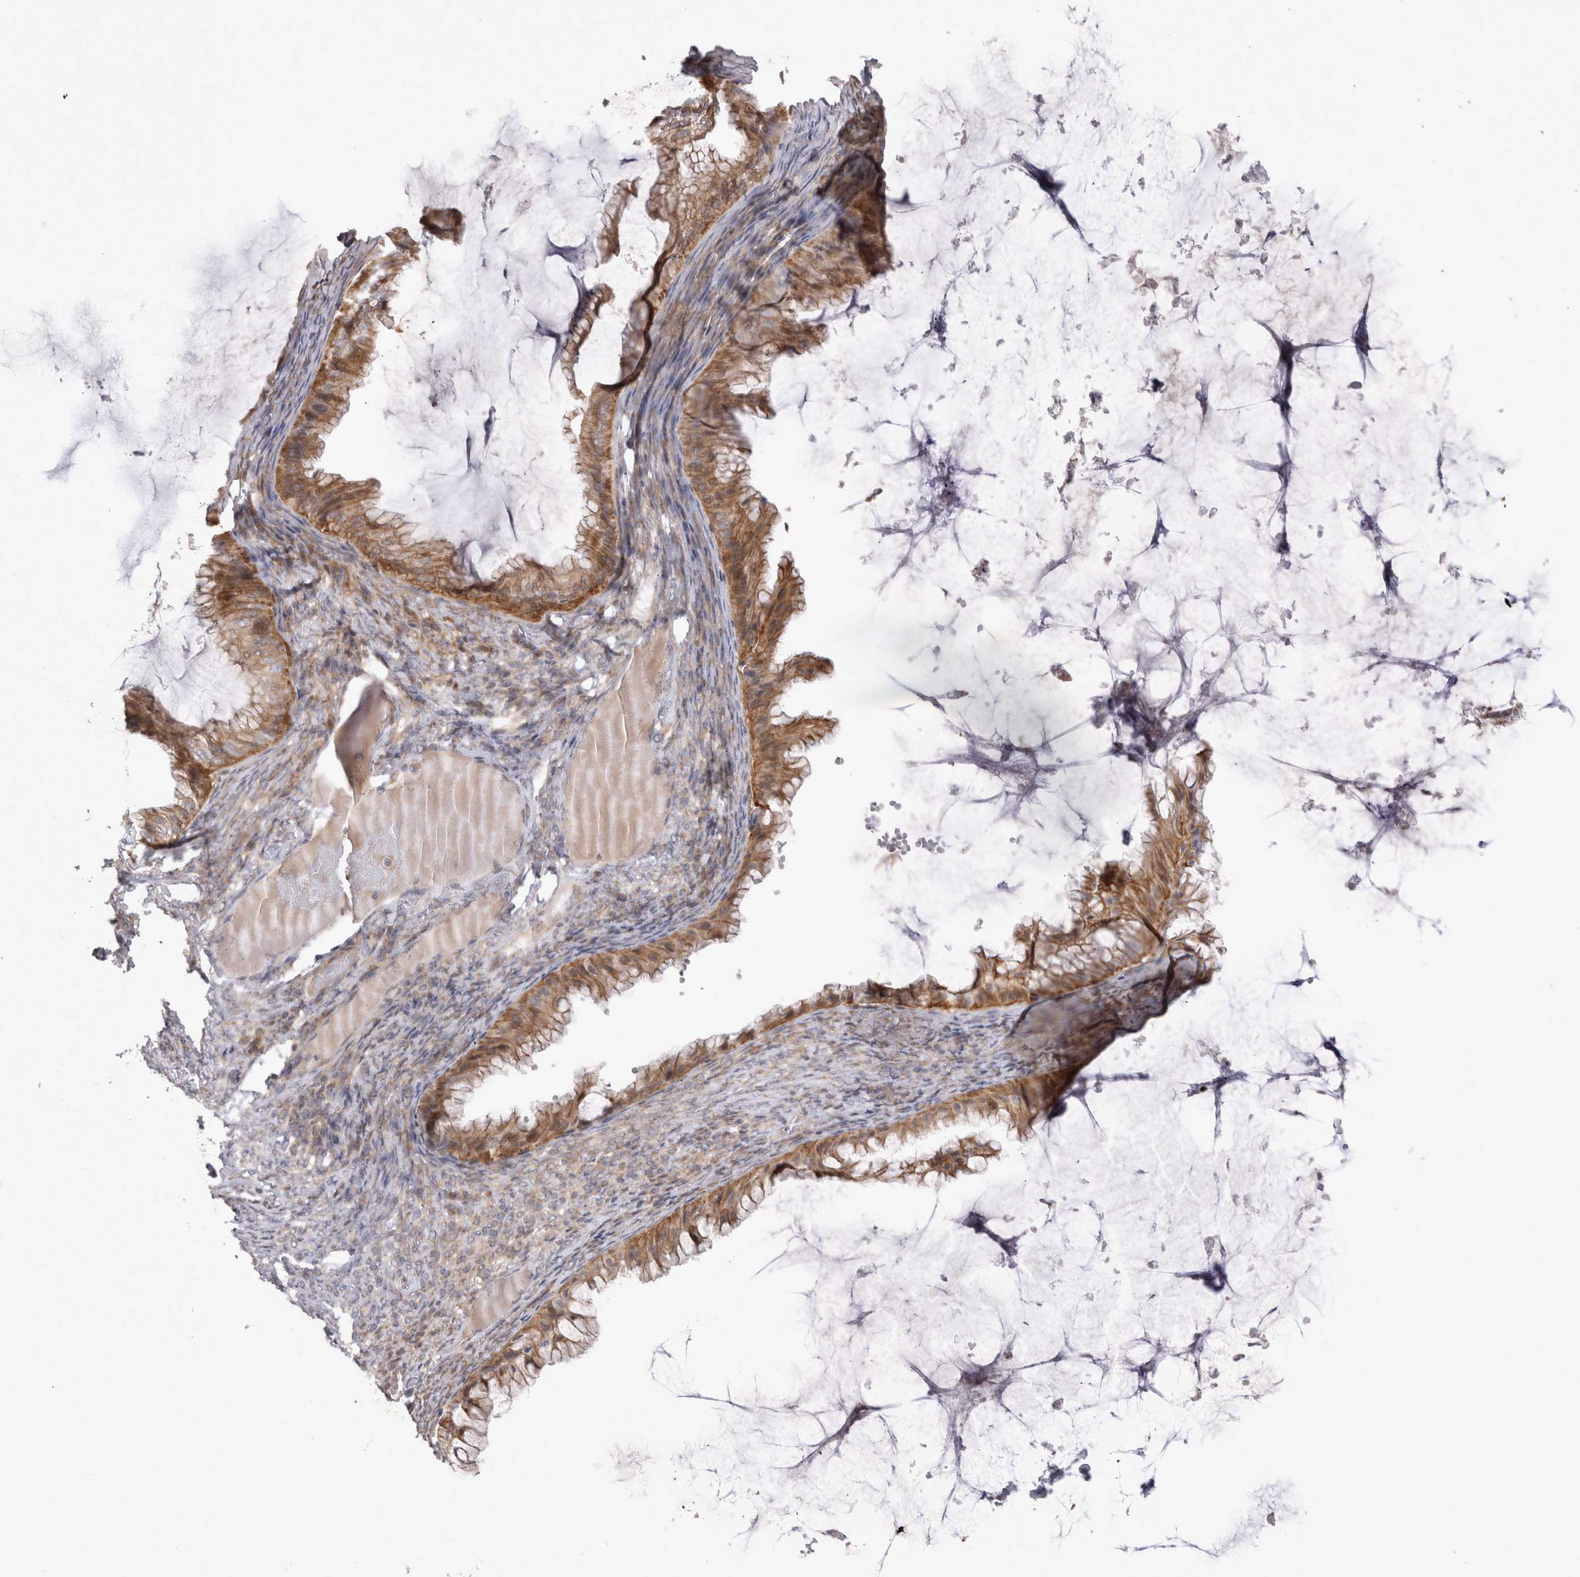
{"staining": {"intensity": "moderate", "quantity": ">75%", "location": "cytoplasmic/membranous"}, "tissue": "ovarian cancer", "cell_type": "Tumor cells", "image_type": "cancer", "snomed": [{"axis": "morphology", "description": "Cystadenocarcinoma, mucinous, NOS"}, {"axis": "topography", "description": "Ovary"}], "caption": "This is an image of immunohistochemistry staining of ovarian mucinous cystadenocarcinoma, which shows moderate expression in the cytoplasmic/membranous of tumor cells.", "gene": "NENF", "patient": {"sex": "female", "age": 61}}